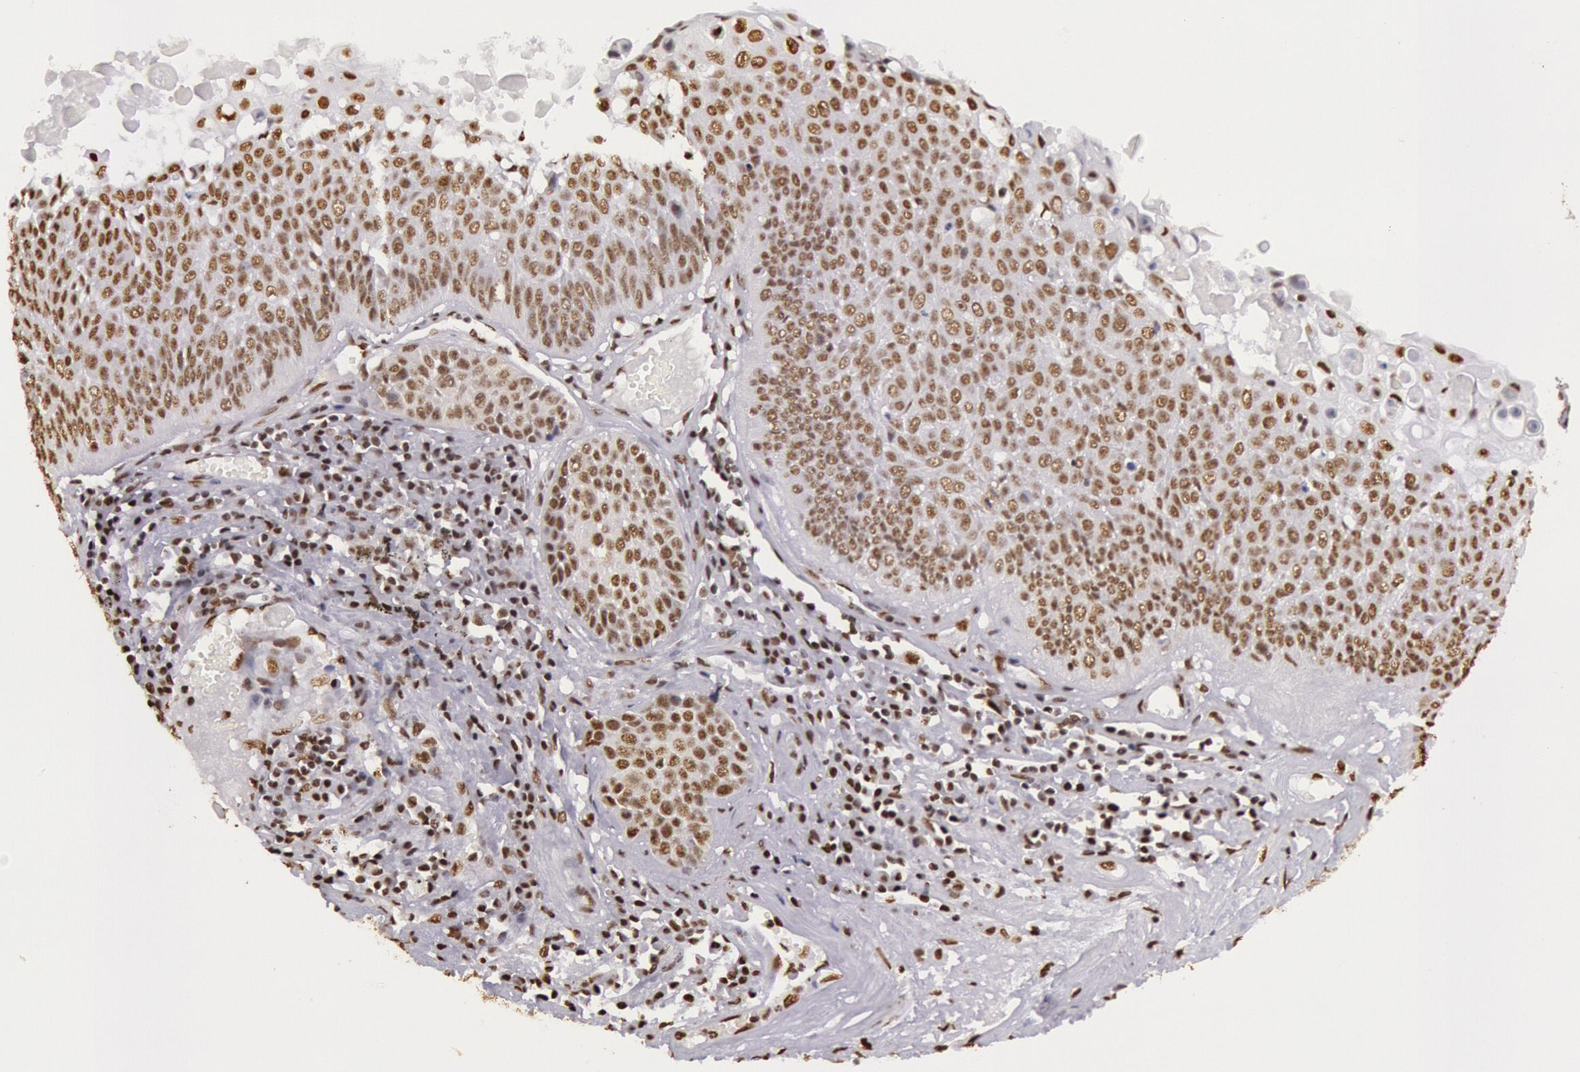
{"staining": {"intensity": "moderate", "quantity": ">75%", "location": "nuclear"}, "tissue": "lung cancer", "cell_type": "Tumor cells", "image_type": "cancer", "snomed": [{"axis": "morphology", "description": "Adenocarcinoma, NOS"}, {"axis": "topography", "description": "Lung"}], "caption": "DAB immunohistochemical staining of lung cancer (adenocarcinoma) reveals moderate nuclear protein positivity in approximately >75% of tumor cells.", "gene": "HNRNPH2", "patient": {"sex": "male", "age": 60}}